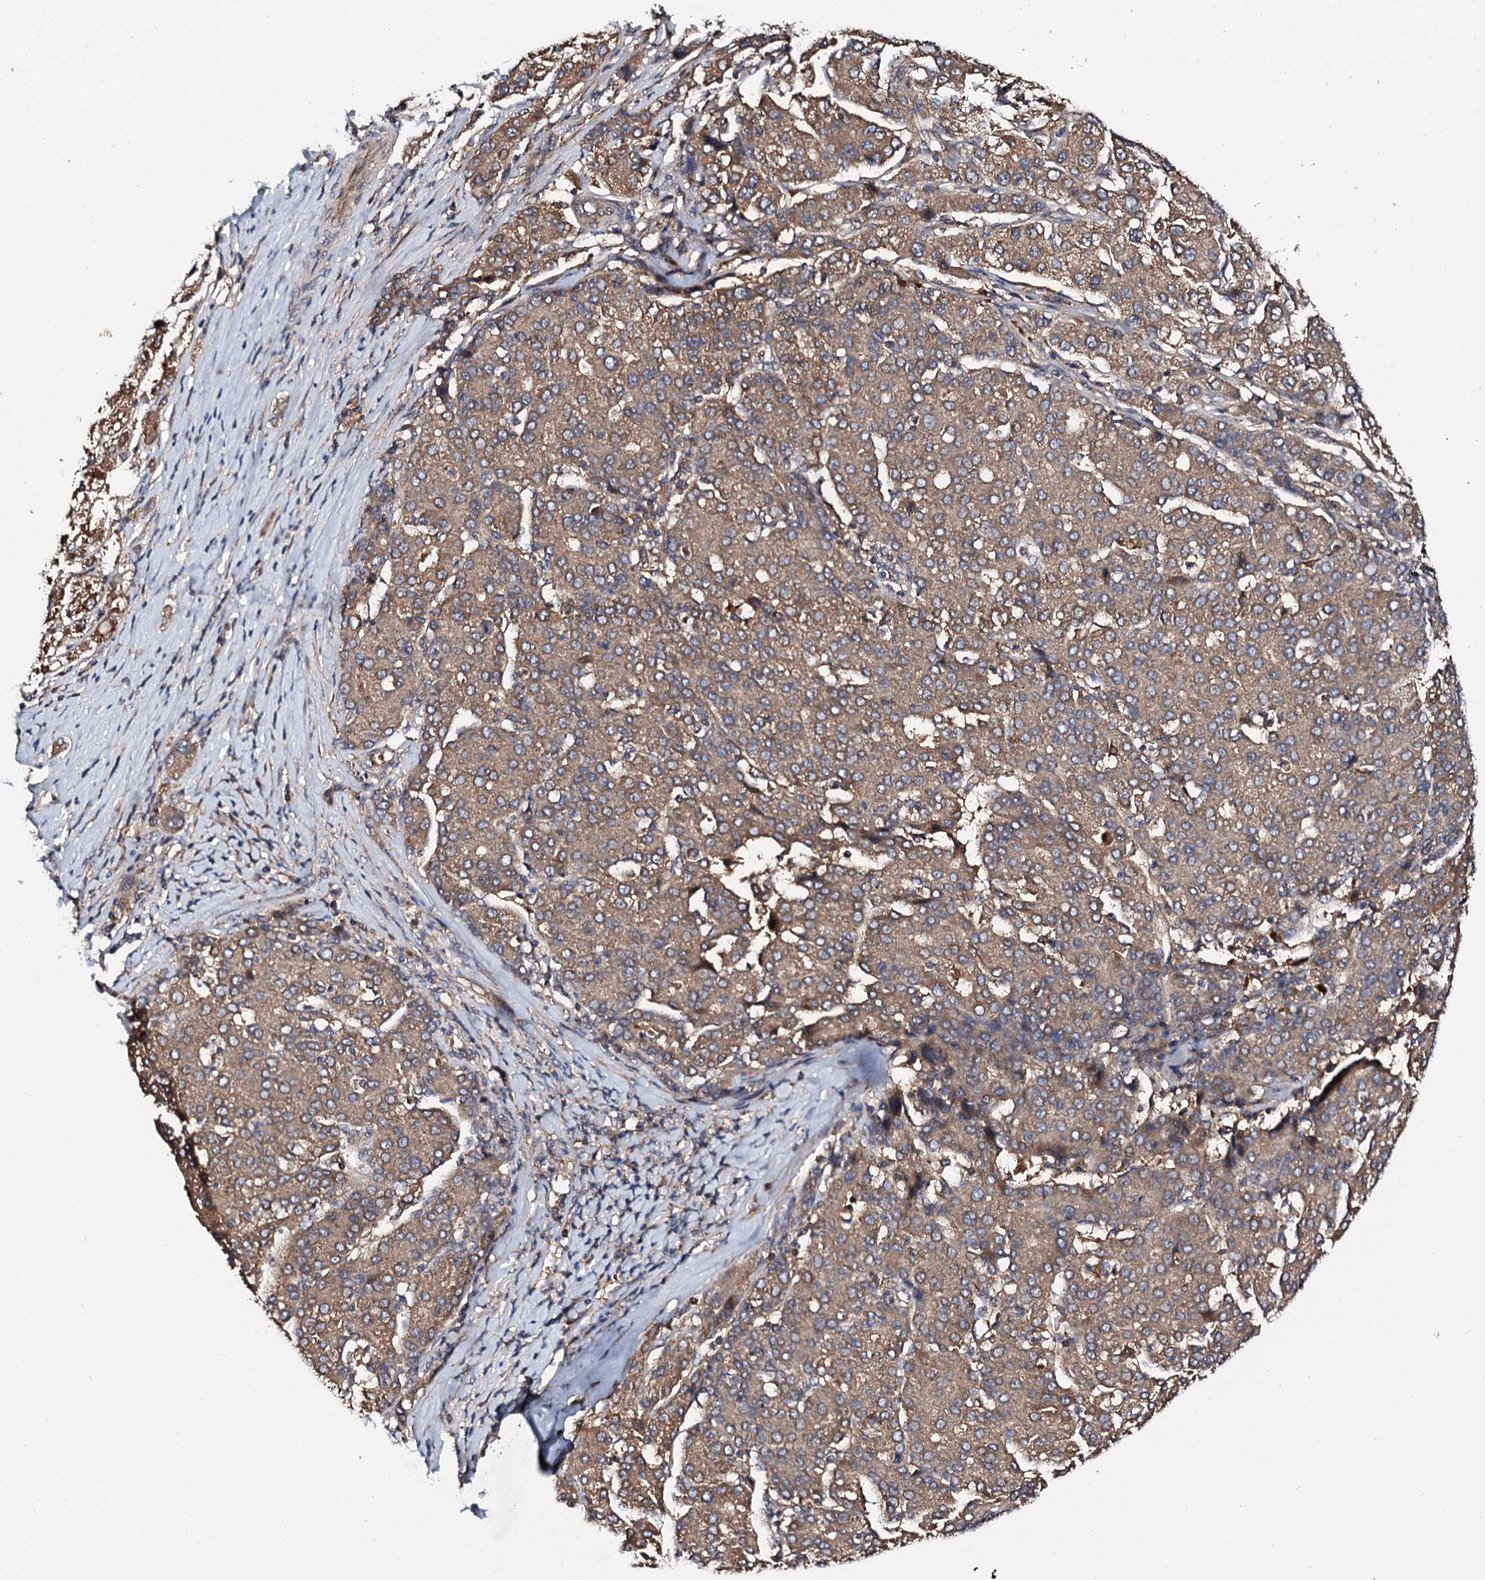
{"staining": {"intensity": "moderate", "quantity": ">75%", "location": "cytoplasmic/membranous"}, "tissue": "liver cancer", "cell_type": "Tumor cells", "image_type": "cancer", "snomed": [{"axis": "morphology", "description": "Carcinoma, Hepatocellular, NOS"}, {"axis": "topography", "description": "Liver"}], "caption": "Moderate cytoplasmic/membranous staining is present in about >75% of tumor cells in liver cancer (hepatocellular carcinoma).", "gene": "EXTL1", "patient": {"sex": "male", "age": 65}}